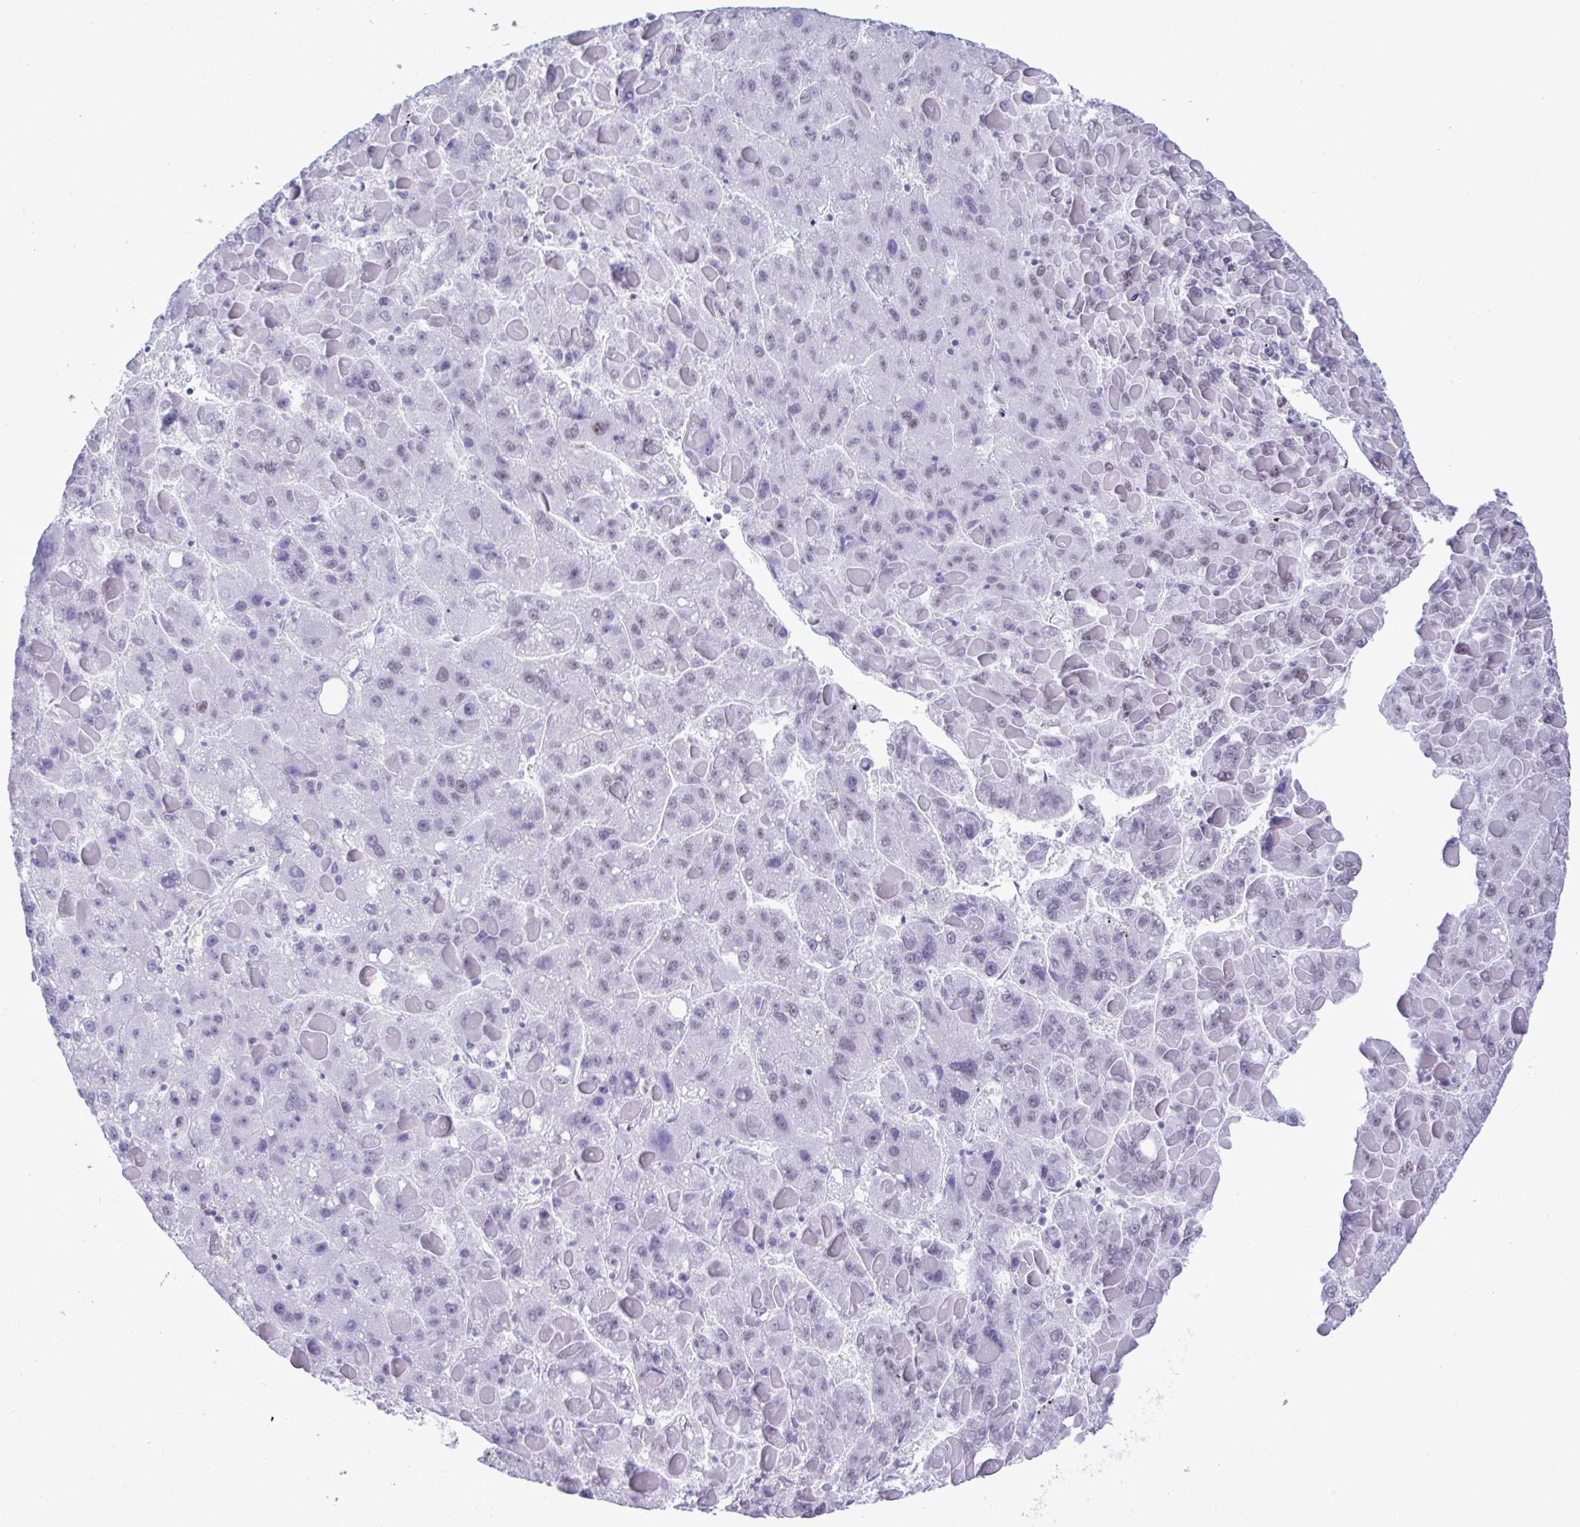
{"staining": {"intensity": "negative", "quantity": "none", "location": "none"}, "tissue": "liver cancer", "cell_type": "Tumor cells", "image_type": "cancer", "snomed": [{"axis": "morphology", "description": "Carcinoma, Hepatocellular, NOS"}, {"axis": "topography", "description": "Liver"}], "caption": "A micrograph of human liver cancer is negative for staining in tumor cells.", "gene": "ELN", "patient": {"sex": "female", "age": 82}}